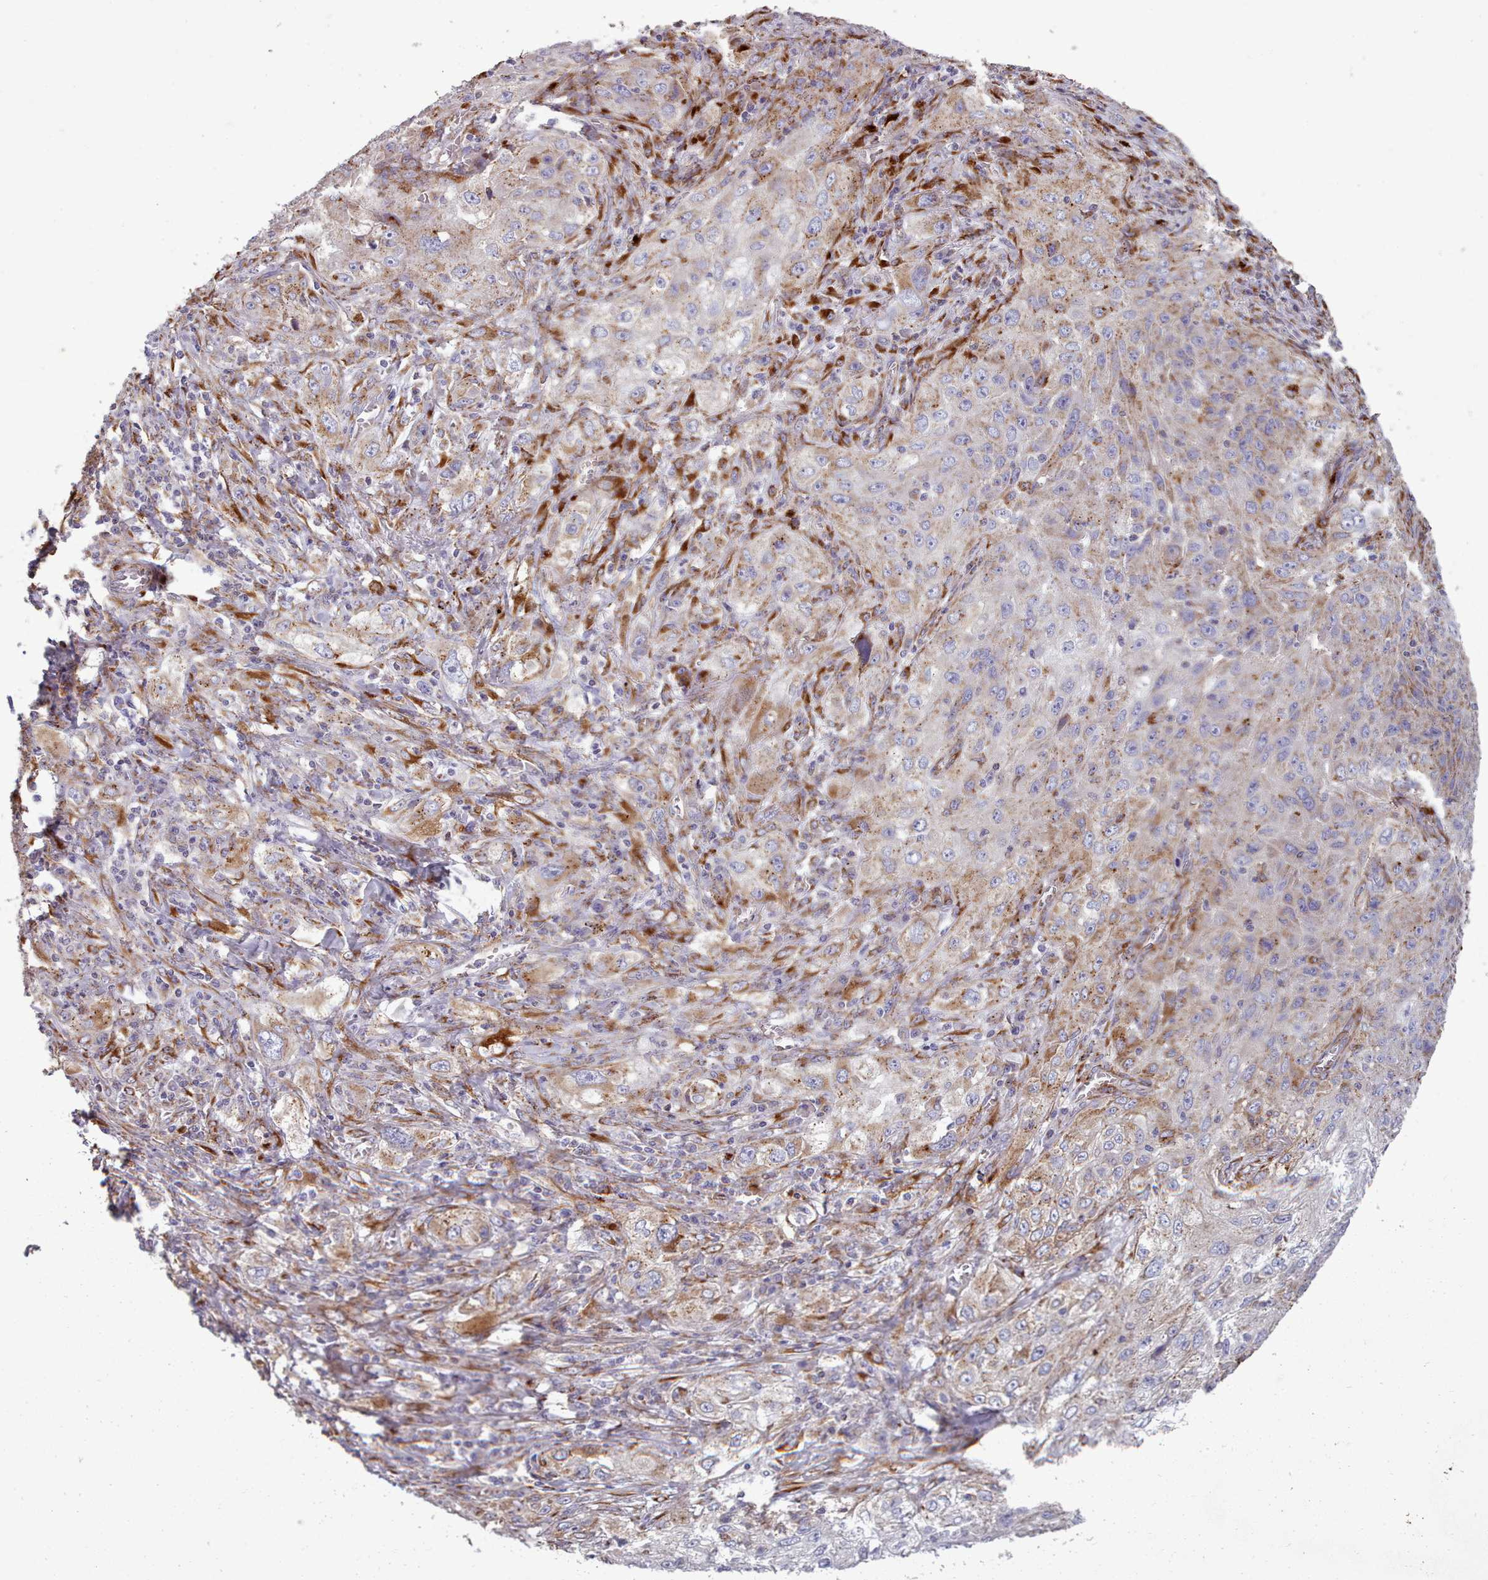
{"staining": {"intensity": "weak", "quantity": "25%-75%", "location": "cytoplasmic/membranous"}, "tissue": "lung cancer", "cell_type": "Tumor cells", "image_type": "cancer", "snomed": [{"axis": "morphology", "description": "Squamous cell carcinoma, NOS"}, {"axis": "topography", "description": "Lung"}], "caption": "Protein expression analysis of squamous cell carcinoma (lung) displays weak cytoplasmic/membranous staining in about 25%-75% of tumor cells. (Stains: DAB in brown, nuclei in blue, Microscopy: brightfield microscopy at high magnification).", "gene": "FKBP10", "patient": {"sex": "female", "age": 69}}